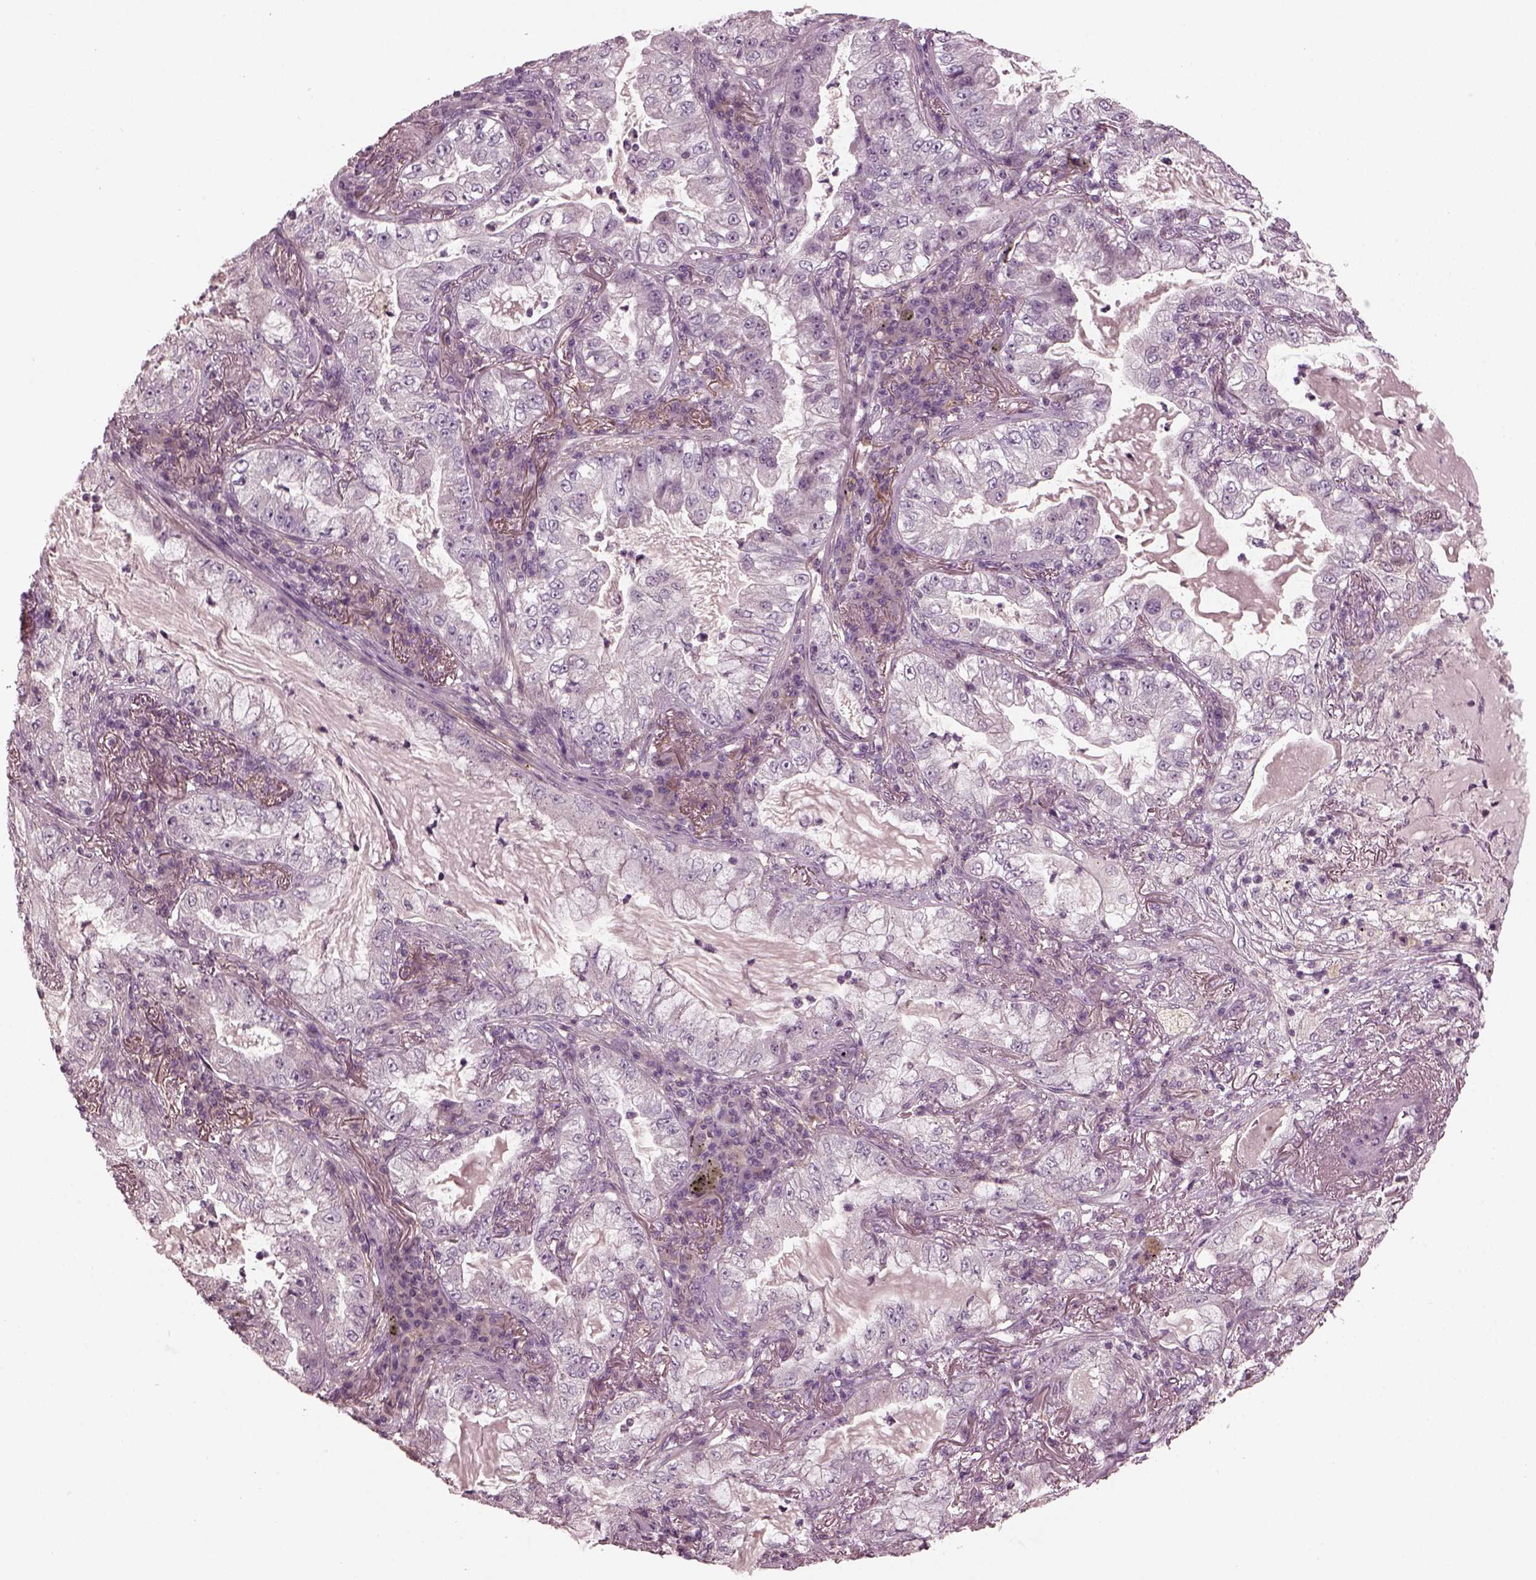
{"staining": {"intensity": "negative", "quantity": "none", "location": "none"}, "tissue": "lung cancer", "cell_type": "Tumor cells", "image_type": "cancer", "snomed": [{"axis": "morphology", "description": "Adenocarcinoma, NOS"}, {"axis": "topography", "description": "Lung"}], "caption": "This is an immunohistochemistry image of human lung cancer (adenocarcinoma). There is no staining in tumor cells.", "gene": "PORCN", "patient": {"sex": "female", "age": 73}}